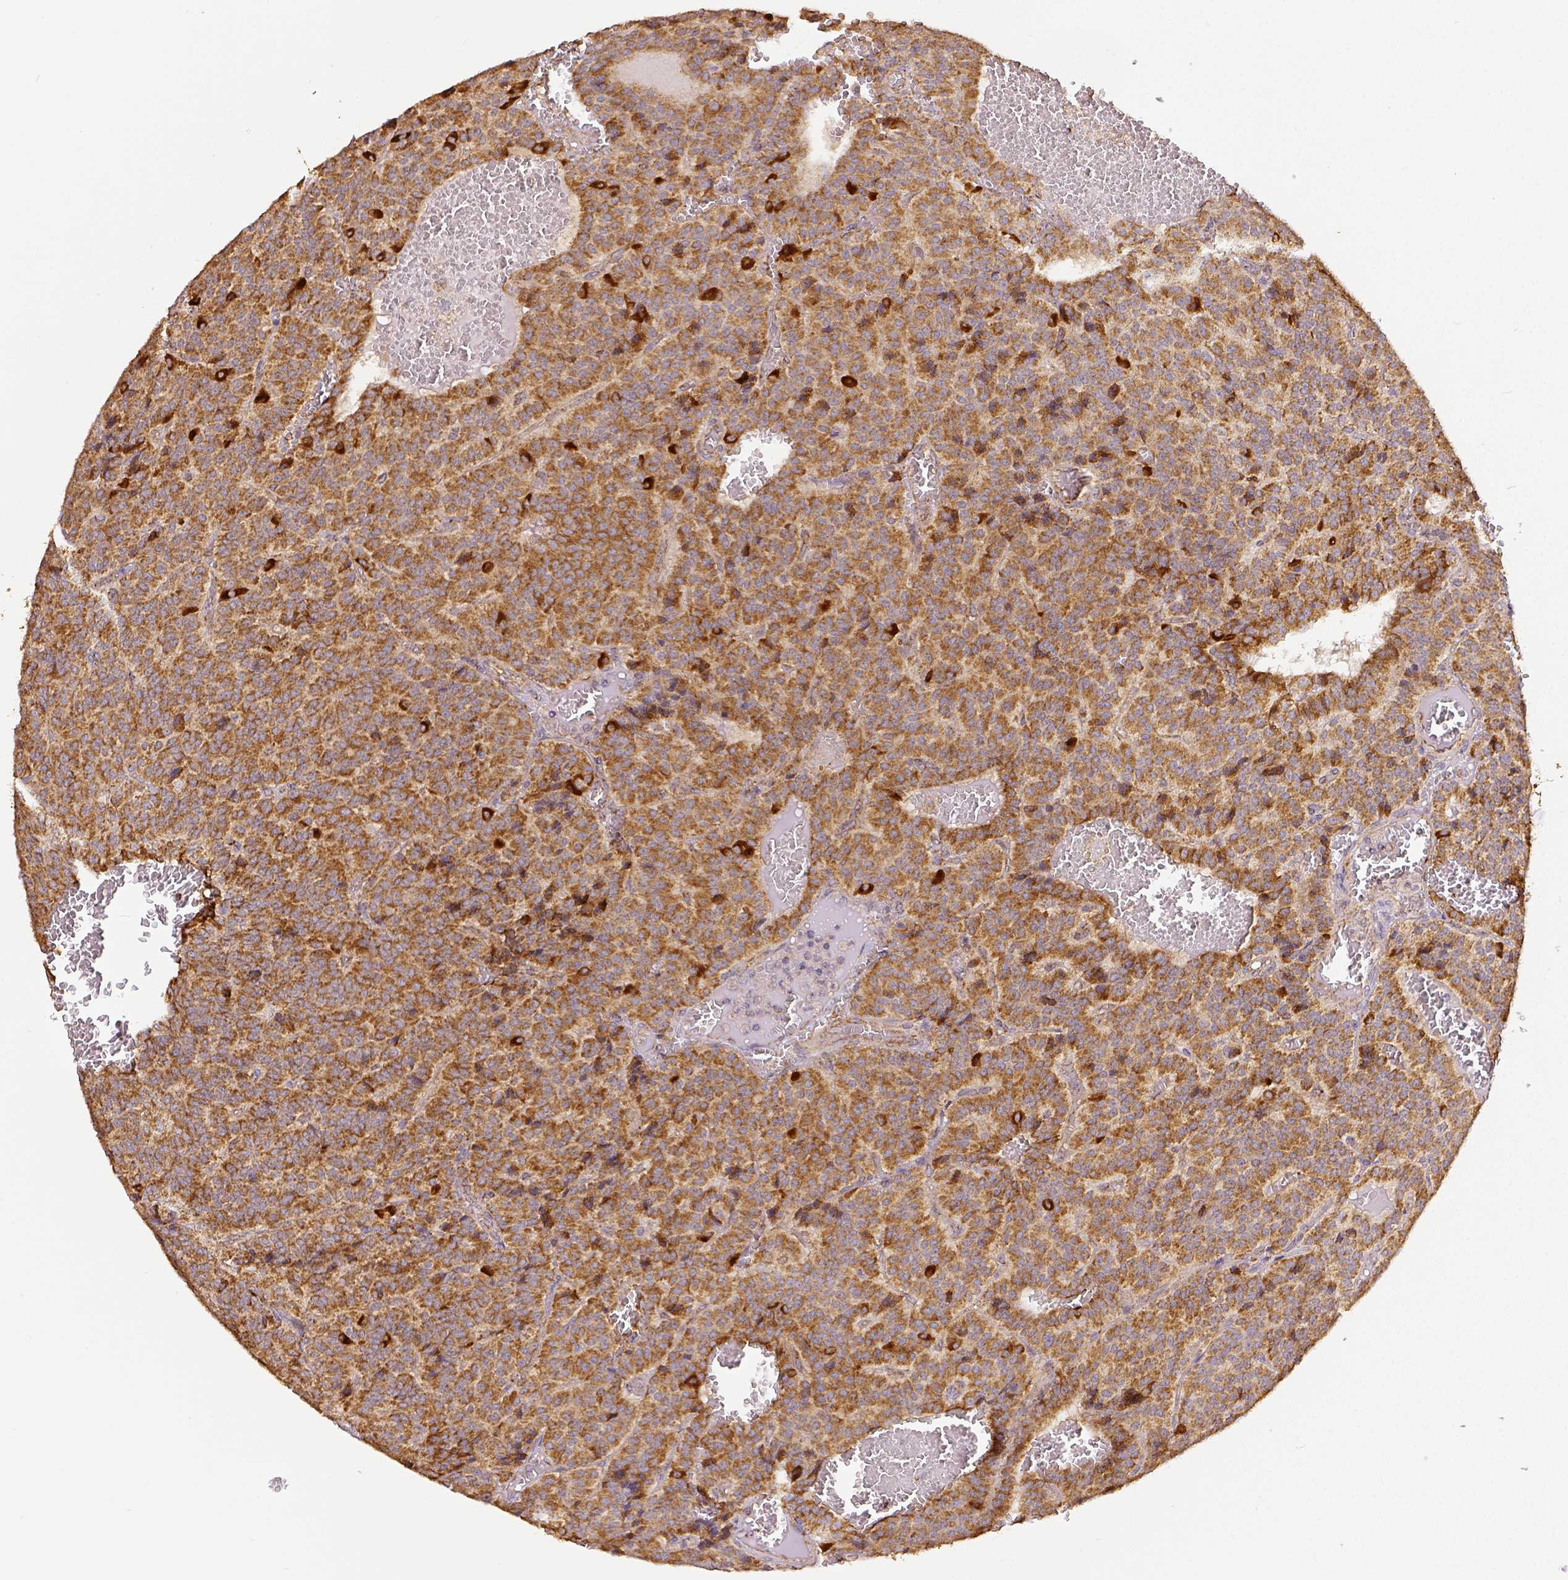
{"staining": {"intensity": "moderate", "quantity": ">75%", "location": "cytoplasmic/membranous"}, "tissue": "carcinoid", "cell_type": "Tumor cells", "image_type": "cancer", "snomed": [{"axis": "morphology", "description": "Carcinoid, malignant, NOS"}, {"axis": "topography", "description": "Lung"}], "caption": "The image shows a brown stain indicating the presence of a protein in the cytoplasmic/membranous of tumor cells in carcinoid (malignant).", "gene": "SDHB", "patient": {"sex": "male", "age": 70}}